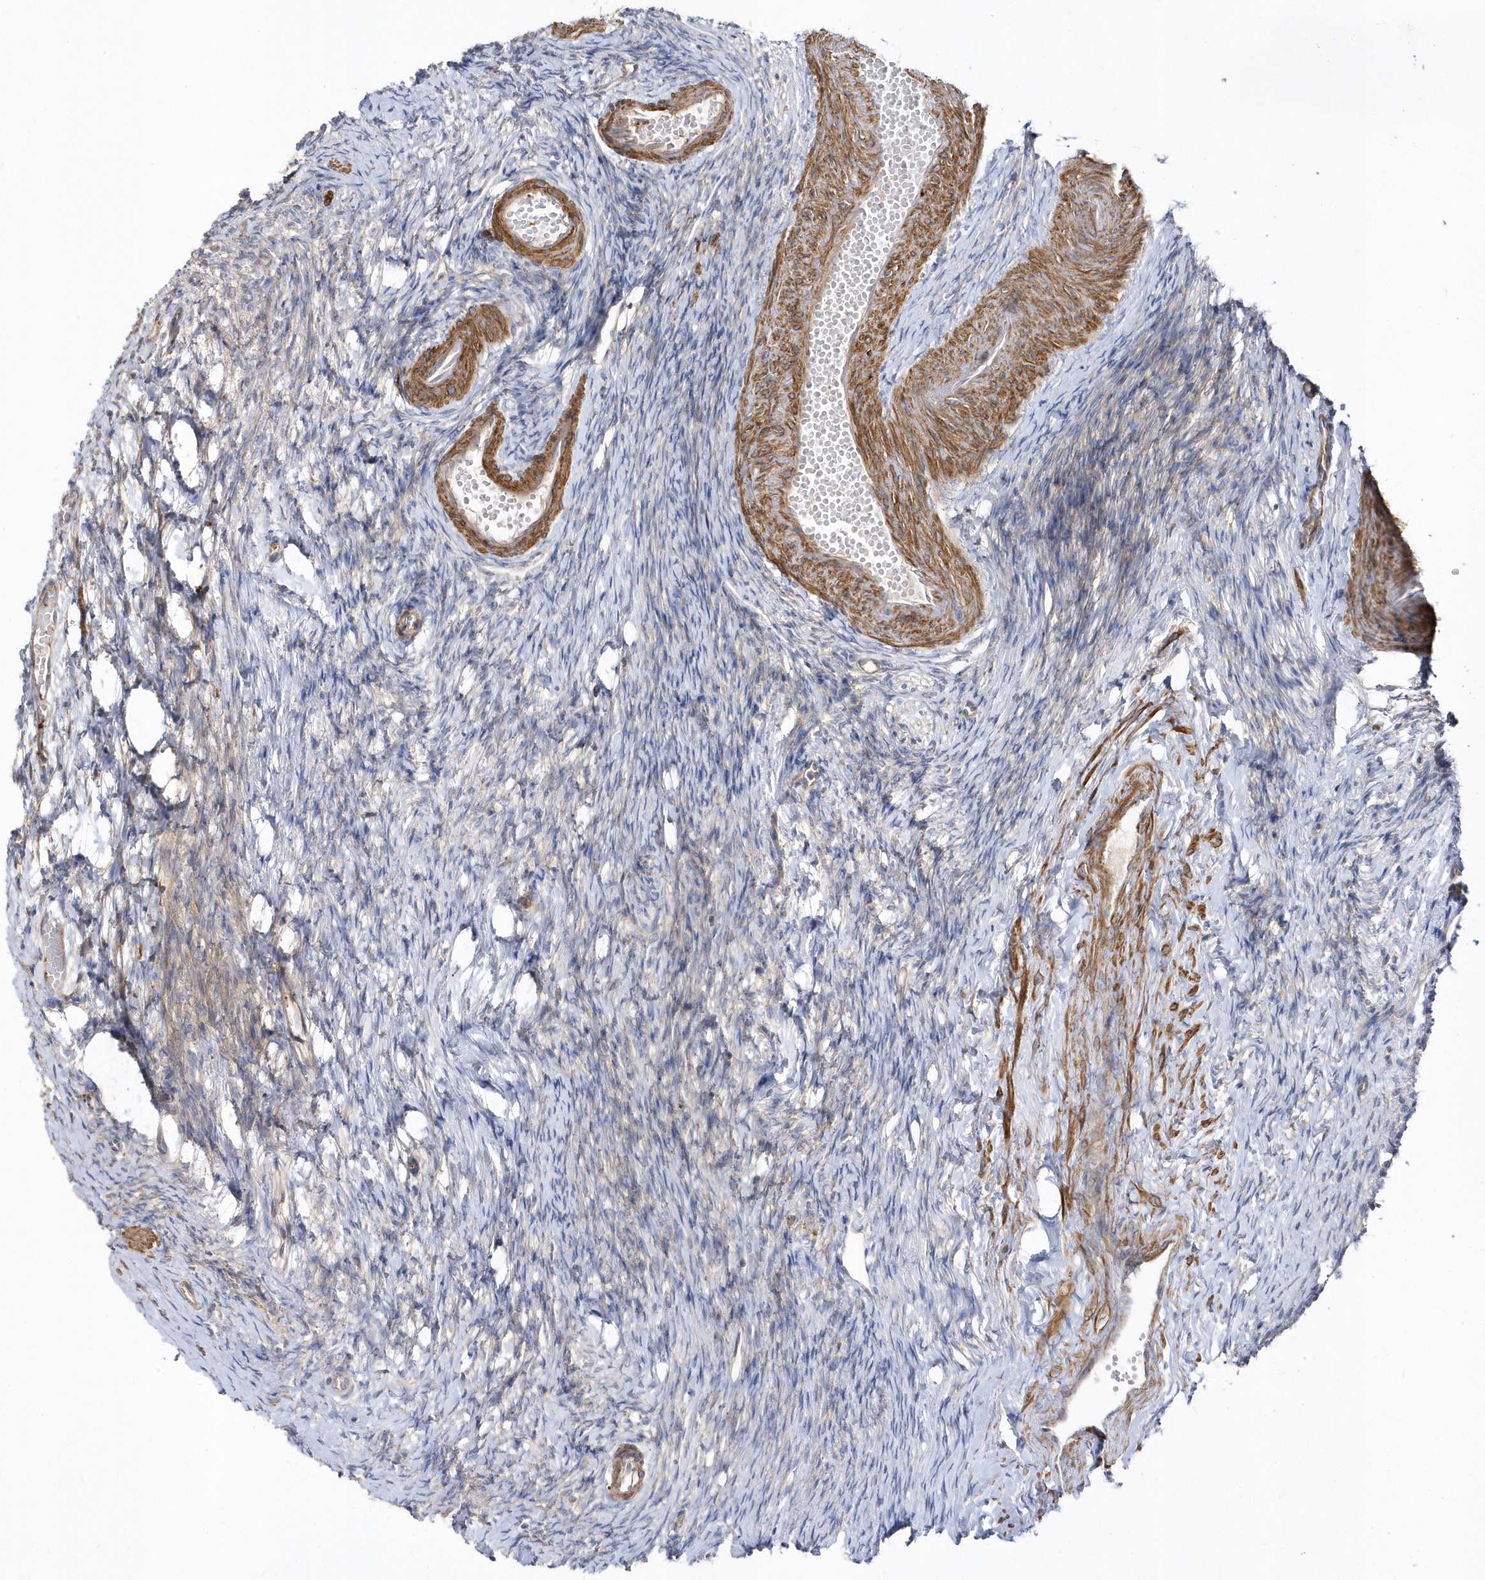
{"staining": {"intensity": "moderate", "quantity": "<25%", "location": "cytoplasmic/membranous"}, "tissue": "ovary", "cell_type": "Ovarian stroma cells", "image_type": "normal", "snomed": [{"axis": "morphology", "description": "Normal tissue, NOS"}, {"axis": "morphology", "description": "Cyst, NOS"}, {"axis": "topography", "description": "Ovary"}], "caption": "DAB (3,3'-diaminobenzidine) immunohistochemical staining of unremarkable human ovary reveals moderate cytoplasmic/membranous protein positivity in approximately <25% of ovarian stroma cells. Immunohistochemistry stains the protein in brown and the nuclei are stained blue.", "gene": "LEXM", "patient": {"sex": "female", "age": 33}}